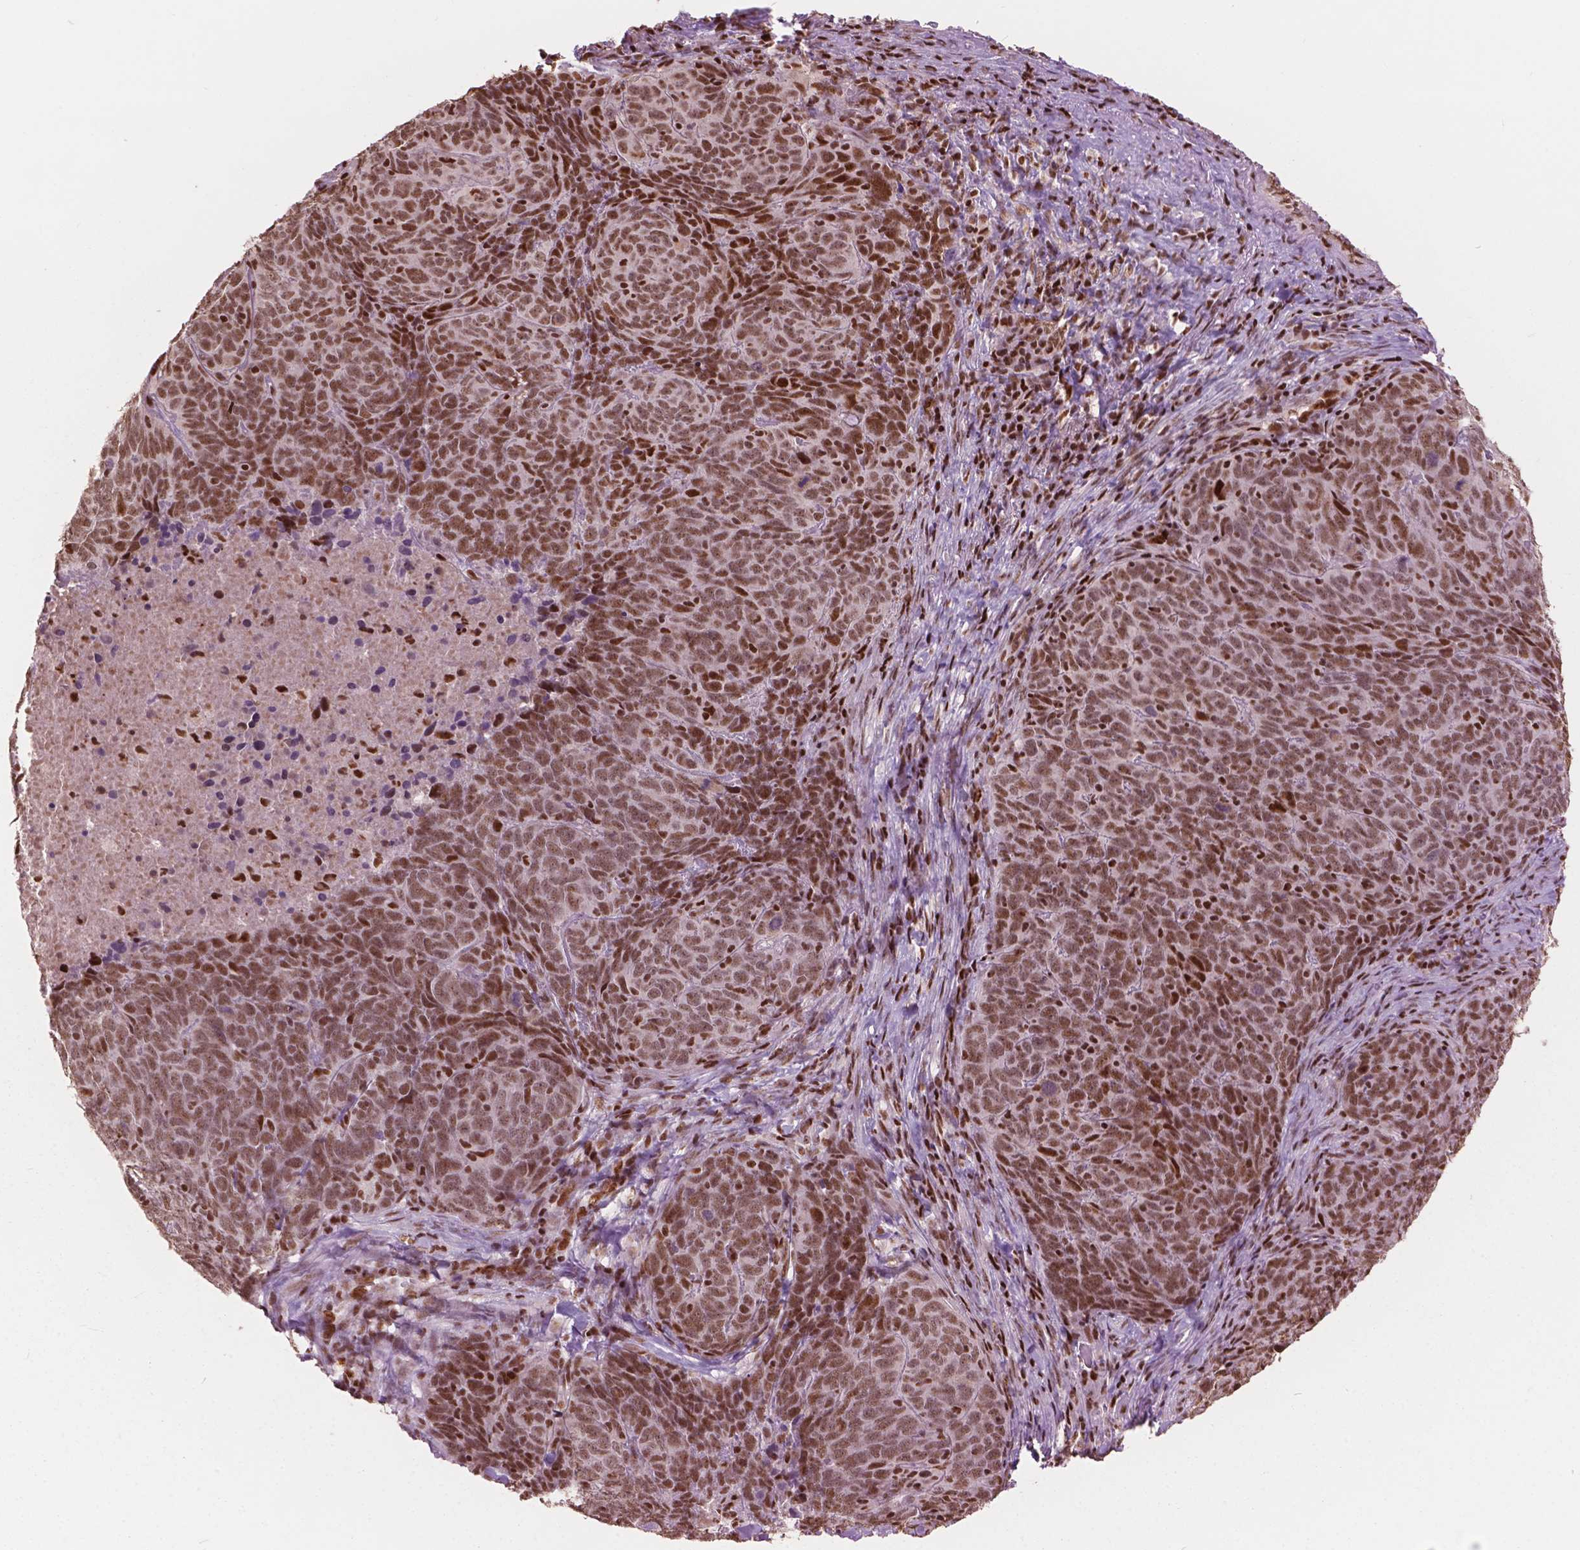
{"staining": {"intensity": "moderate", "quantity": ">75%", "location": "nuclear"}, "tissue": "skin cancer", "cell_type": "Tumor cells", "image_type": "cancer", "snomed": [{"axis": "morphology", "description": "Squamous cell carcinoma, NOS"}, {"axis": "topography", "description": "Skin"}, {"axis": "topography", "description": "Anal"}], "caption": "Protein expression analysis of squamous cell carcinoma (skin) displays moderate nuclear staining in approximately >75% of tumor cells. The staining was performed using DAB to visualize the protein expression in brown, while the nuclei were stained in blue with hematoxylin (Magnification: 20x).", "gene": "ANP32B", "patient": {"sex": "female", "age": 51}}